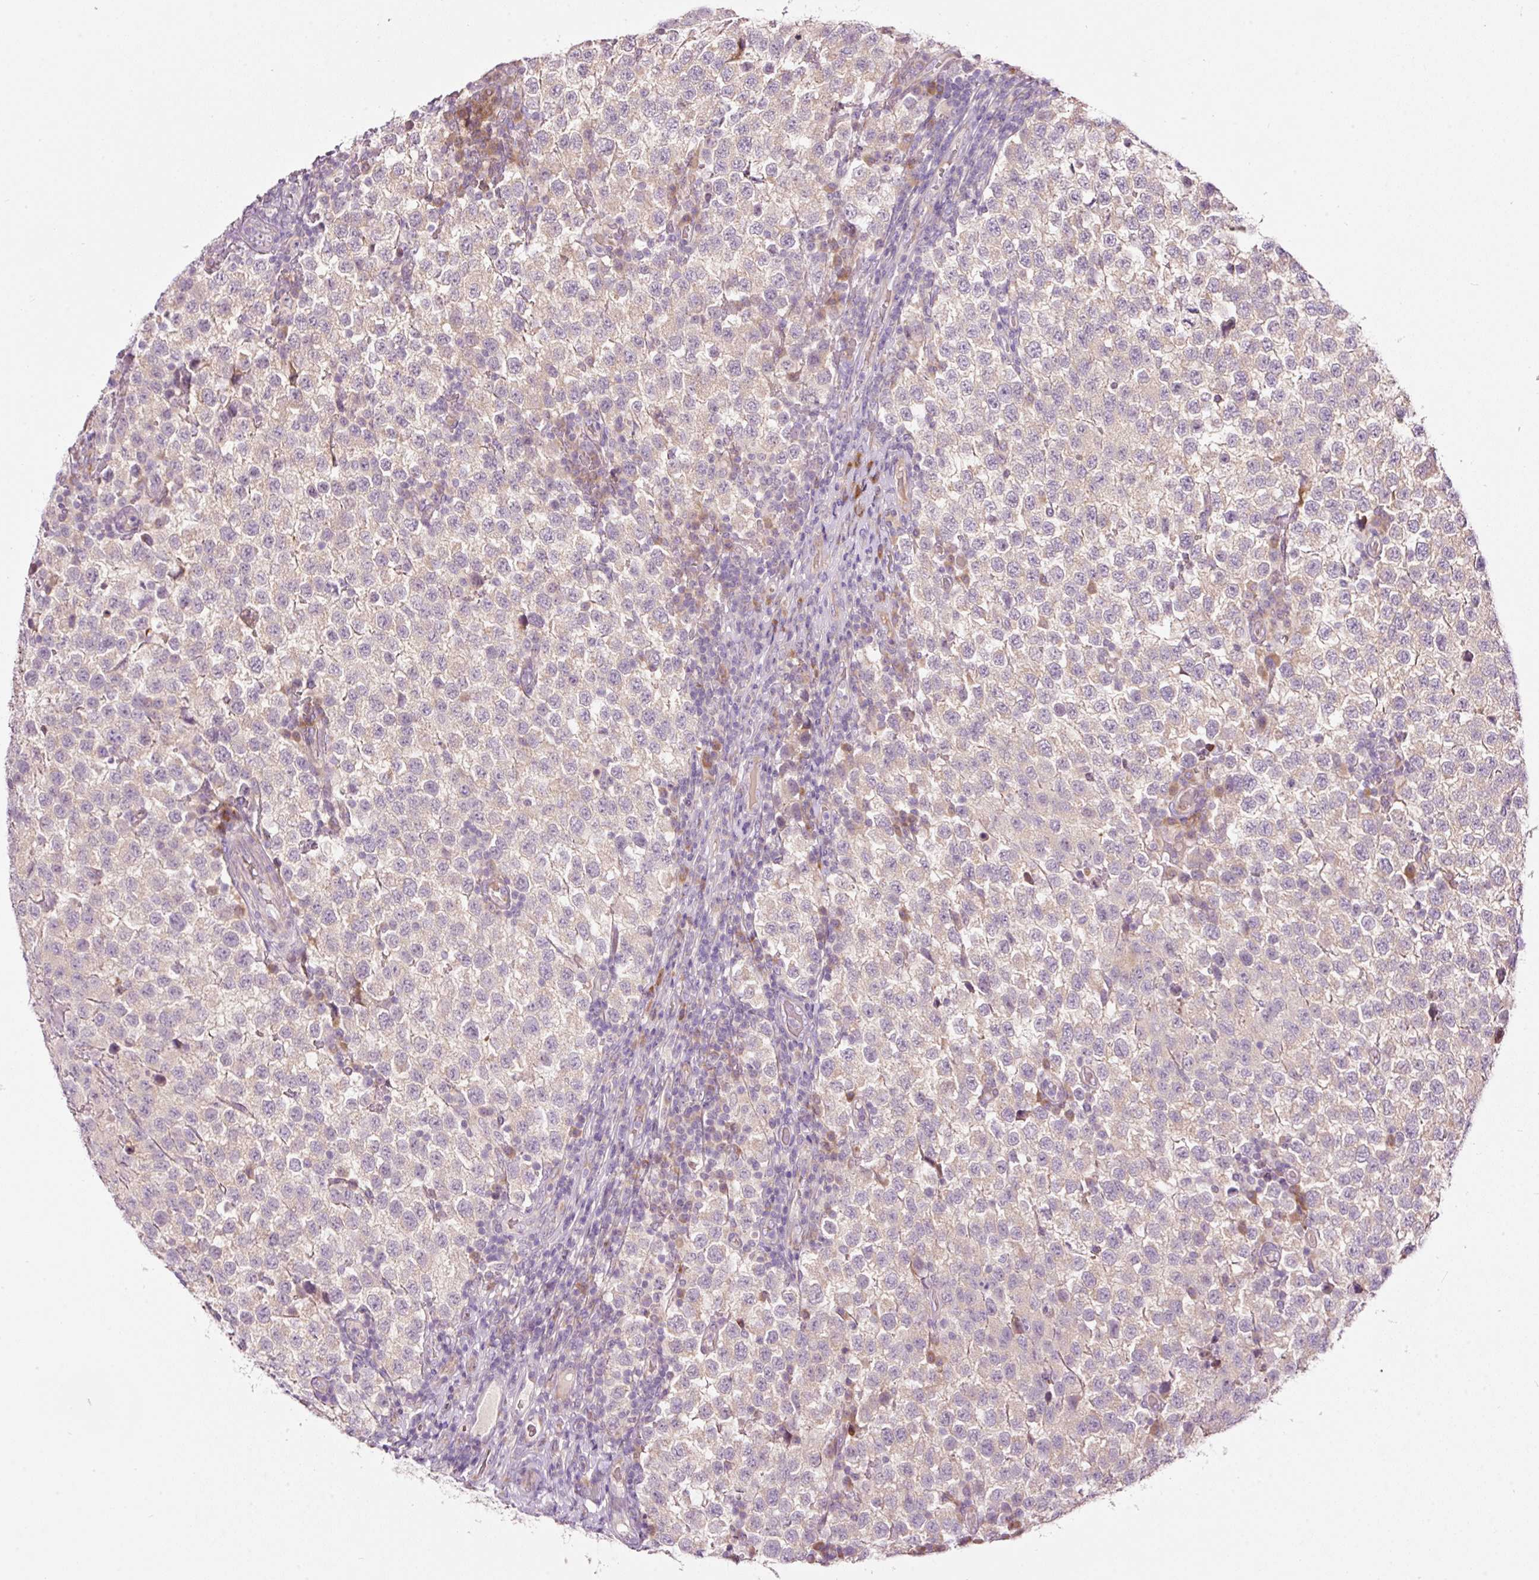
{"staining": {"intensity": "negative", "quantity": "none", "location": "none"}, "tissue": "testis cancer", "cell_type": "Tumor cells", "image_type": "cancer", "snomed": [{"axis": "morphology", "description": "Seminoma, NOS"}, {"axis": "topography", "description": "Testis"}], "caption": "Immunohistochemical staining of seminoma (testis) demonstrates no significant staining in tumor cells.", "gene": "RSPO2", "patient": {"sex": "male", "age": 34}}